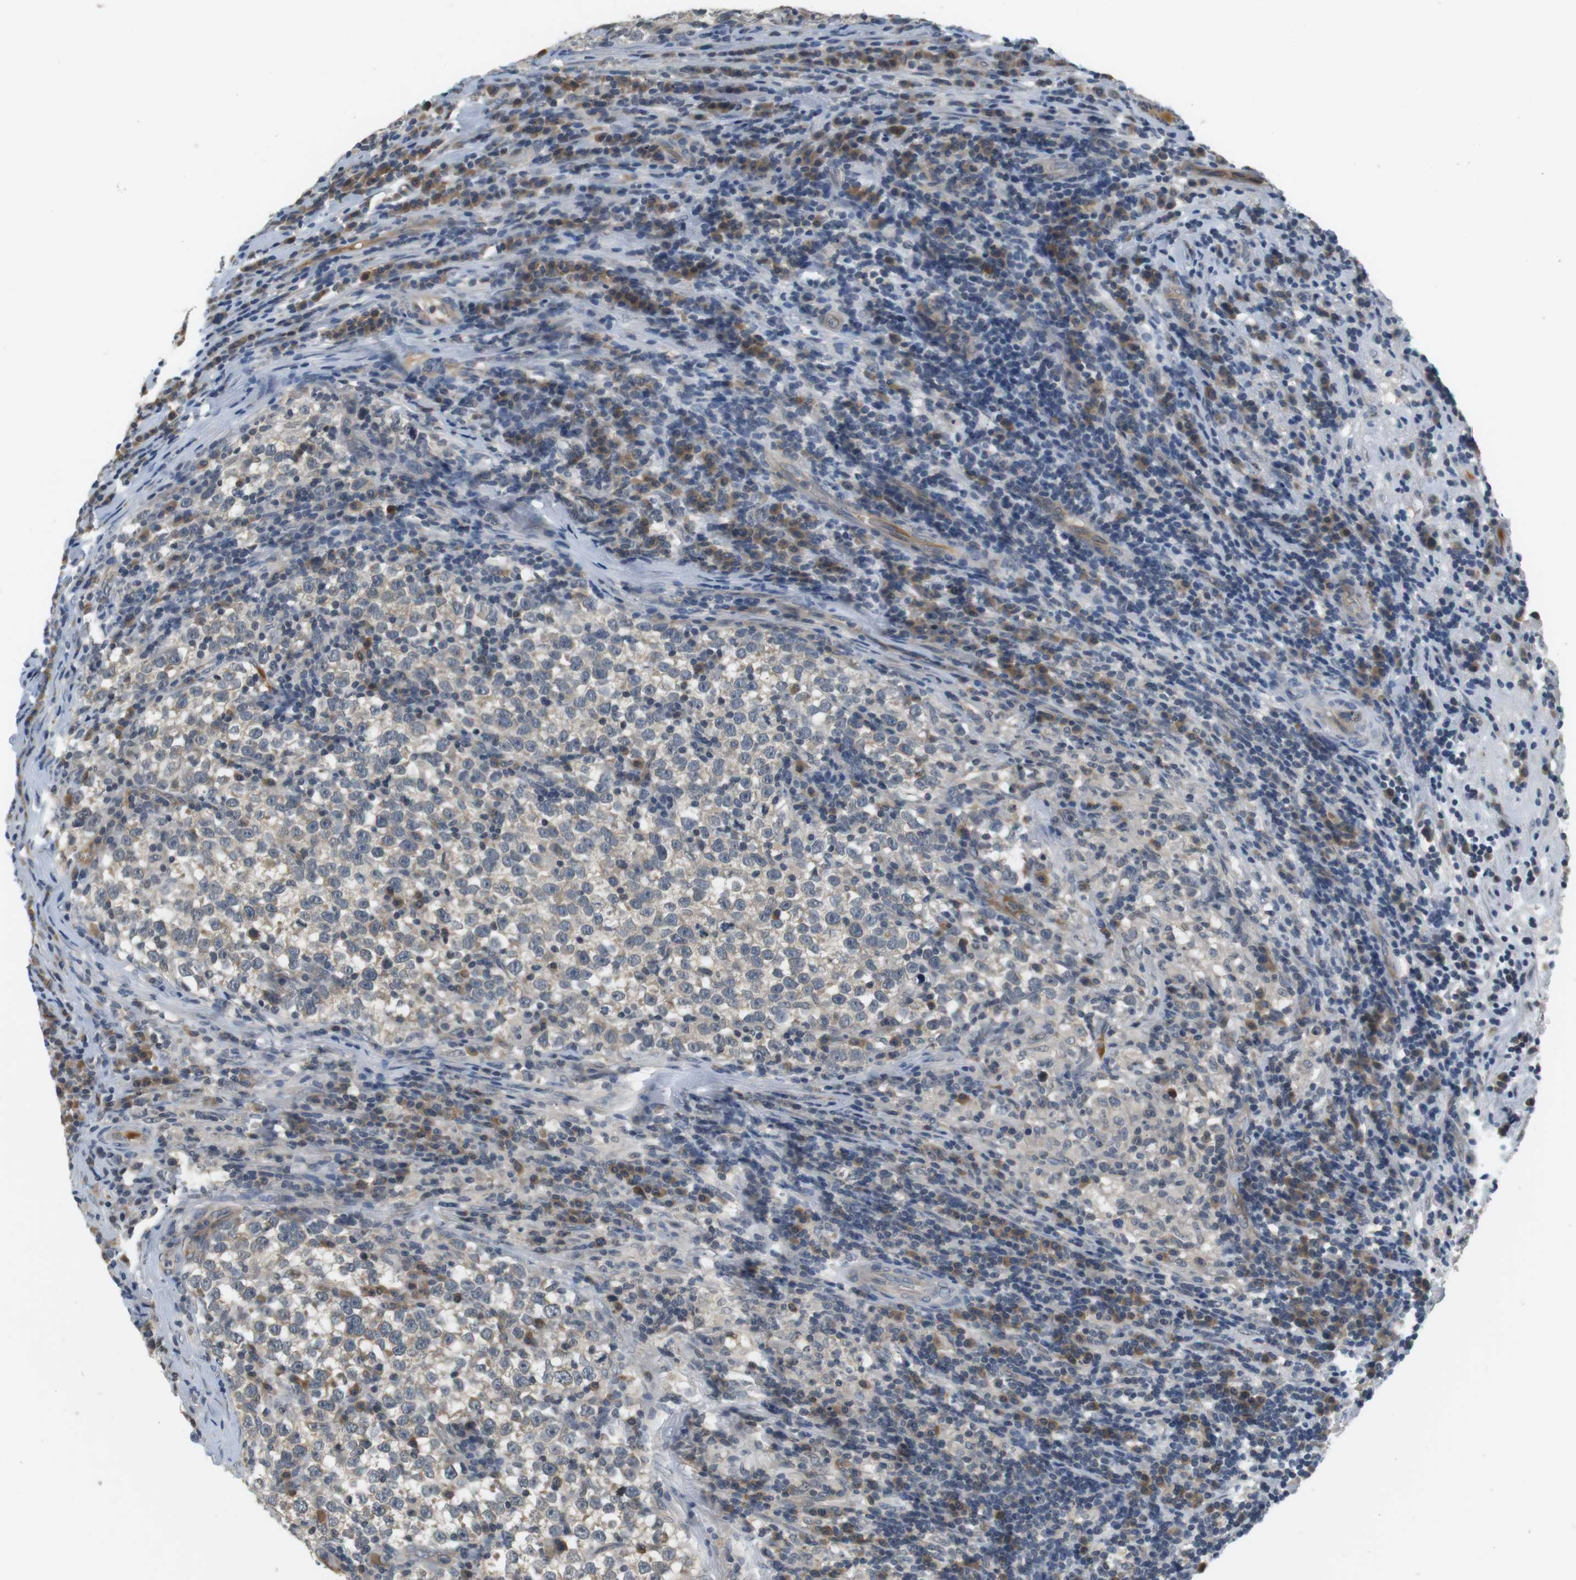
{"staining": {"intensity": "negative", "quantity": "none", "location": "none"}, "tissue": "testis cancer", "cell_type": "Tumor cells", "image_type": "cancer", "snomed": [{"axis": "morphology", "description": "Normal tissue, NOS"}, {"axis": "morphology", "description": "Seminoma, NOS"}, {"axis": "topography", "description": "Testis"}], "caption": "Tumor cells are negative for brown protein staining in testis seminoma.", "gene": "WNT7A", "patient": {"sex": "male", "age": 43}}